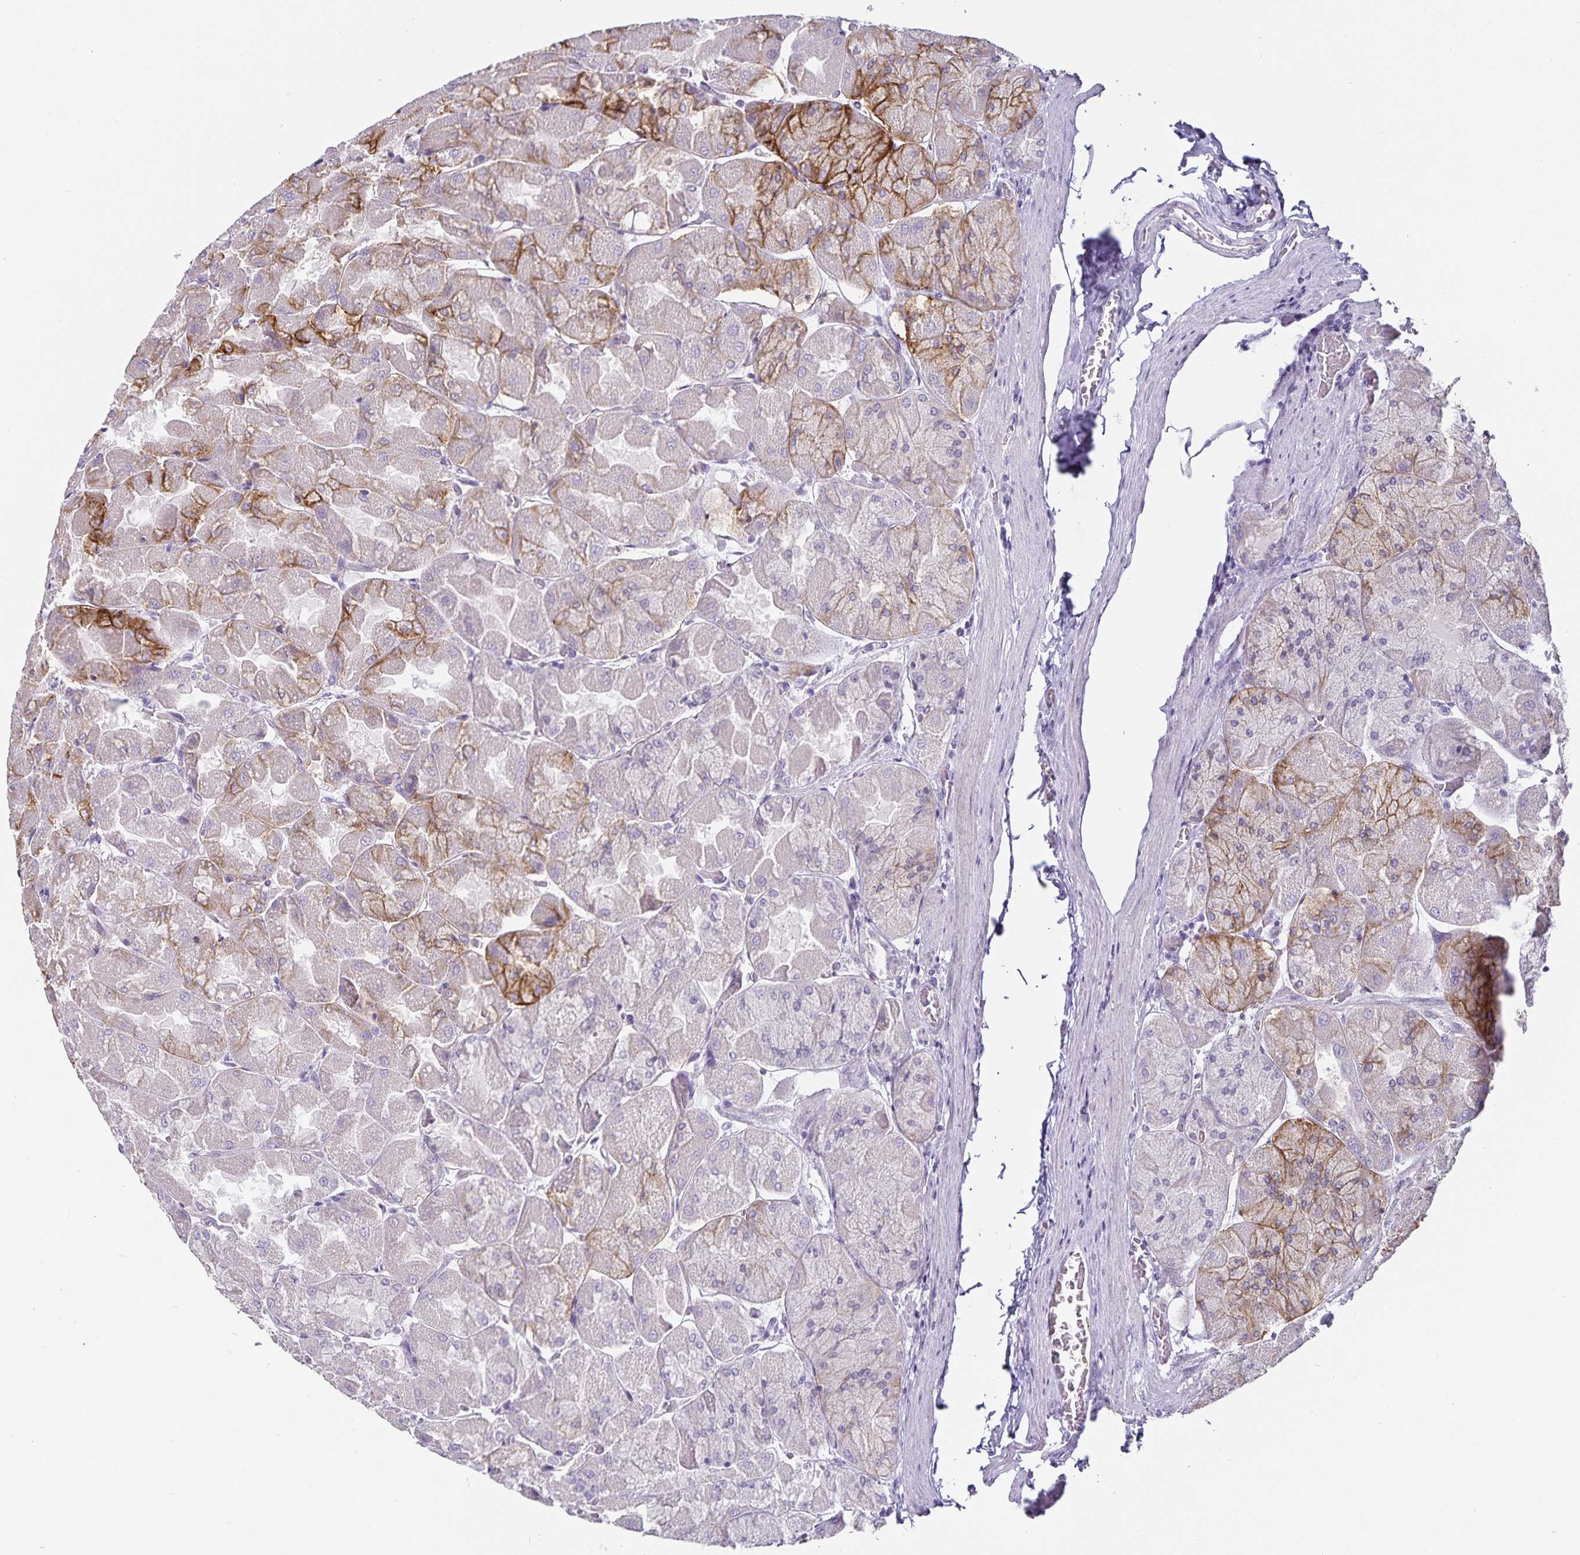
{"staining": {"intensity": "moderate", "quantity": "<25%", "location": "cytoplasmic/membranous"}, "tissue": "stomach", "cell_type": "Glandular cells", "image_type": "normal", "snomed": [{"axis": "morphology", "description": "Normal tissue, NOS"}, {"axis": "topography", "description": "Stomach"}], "caption": "A low amount of moderate cytoplasmic/membranous expression is identified in approximately <25% of glandular cells in unremarkable stomach.", "gene": "CA12", "patient": {"sex": "female", "age": 61}}